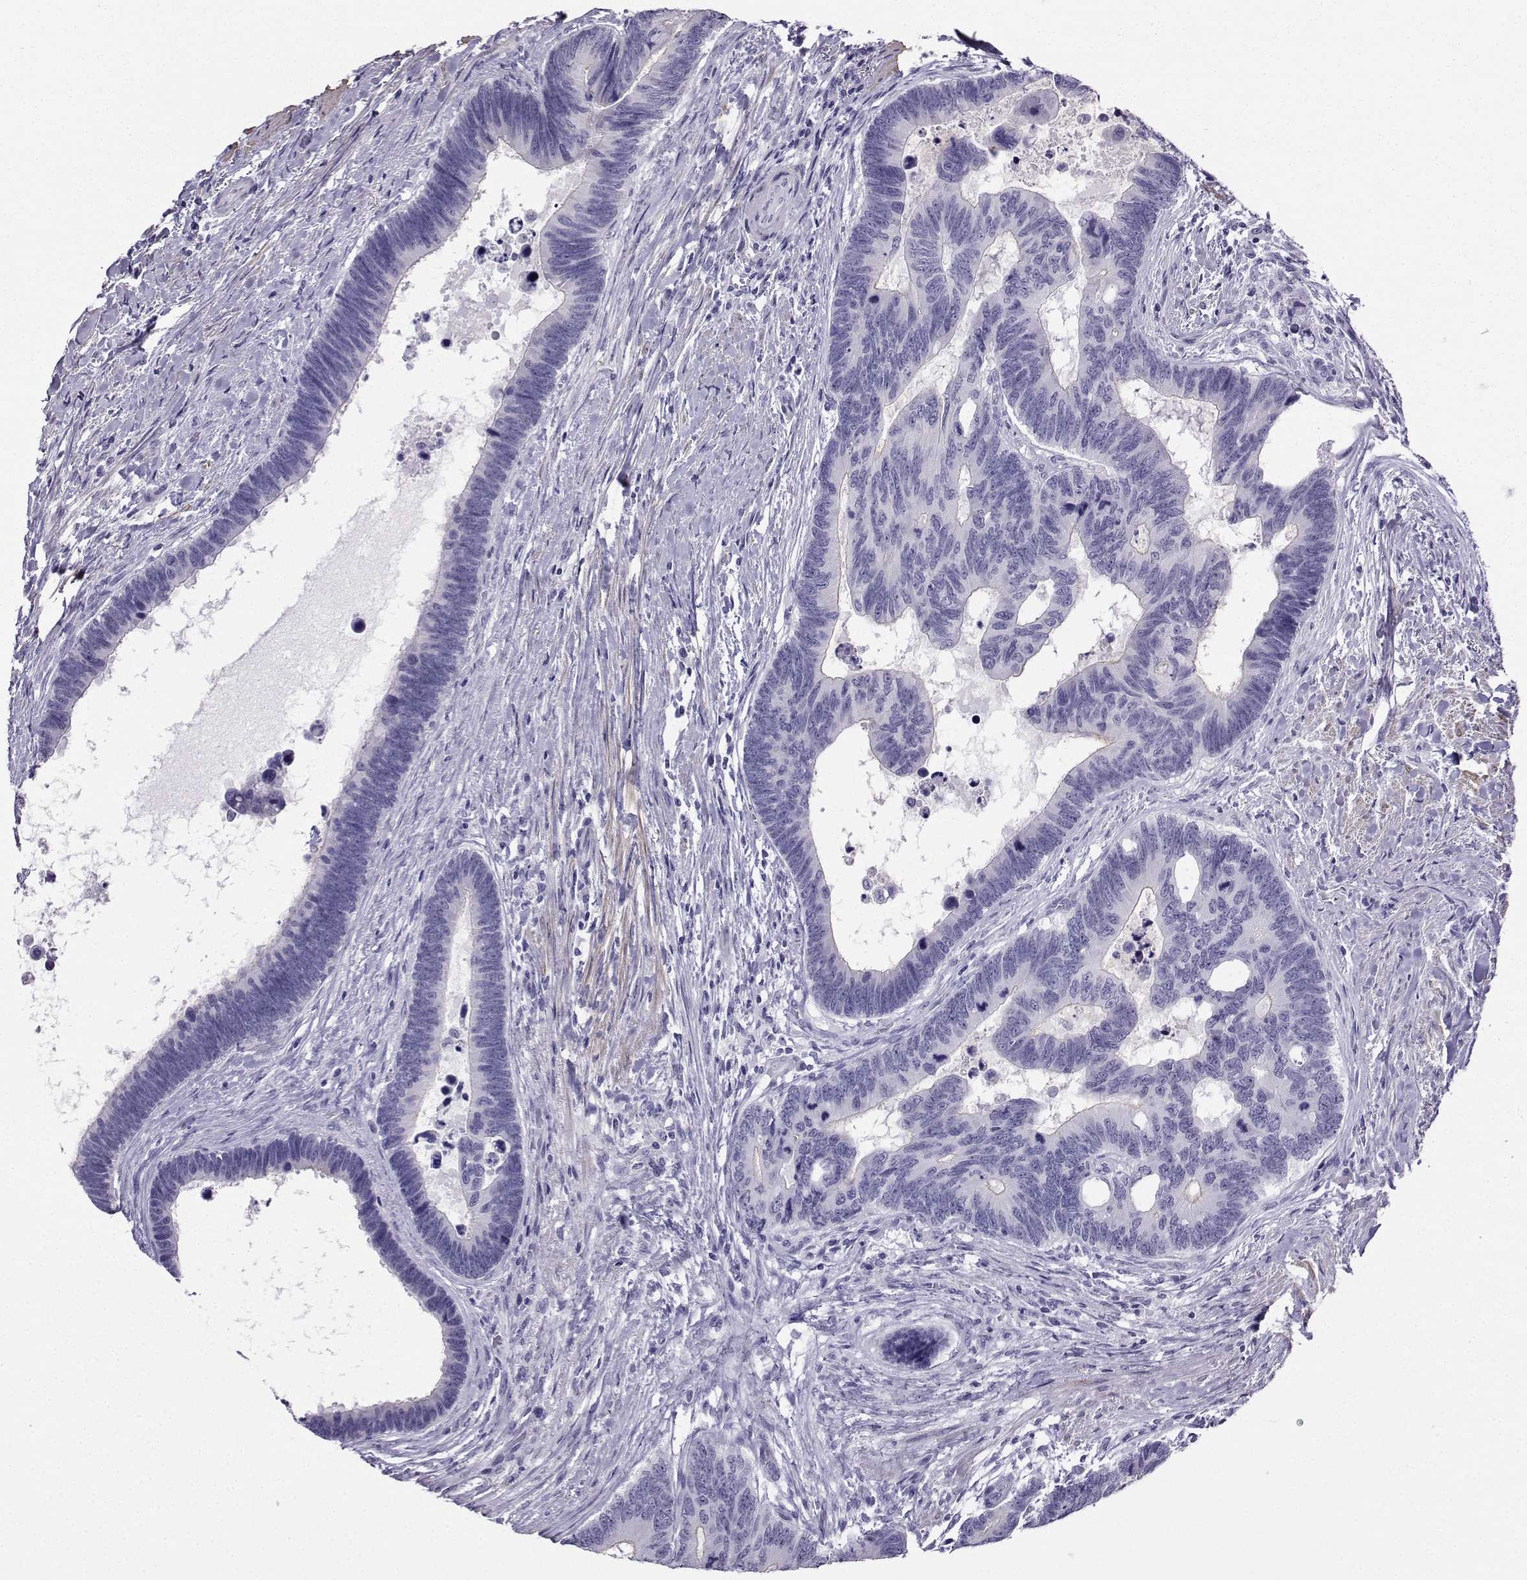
{"staining": {"intensity": "negative", "quantity": "none", "location": "none"}, "tissue": "colorectal cancer", "cell_type": "Tumor cells", "image_type": "cancer", "snomed": [{"axis": "morphology", "description": "Adenocarcinoma, NOS"}, {"axis": "topography", "description": "Colon"}], "caption": "DAB (3,3'-diaminobenzidine) immunohistochemical staining of human colorectal cancer (adenocarcinoma) reveals no significant staining in tumor cells. (Brightfield microscopy of DAB IHC at high magnification).", "gene": "KIF17", "patient": {"sex": "female", "age": 77}}